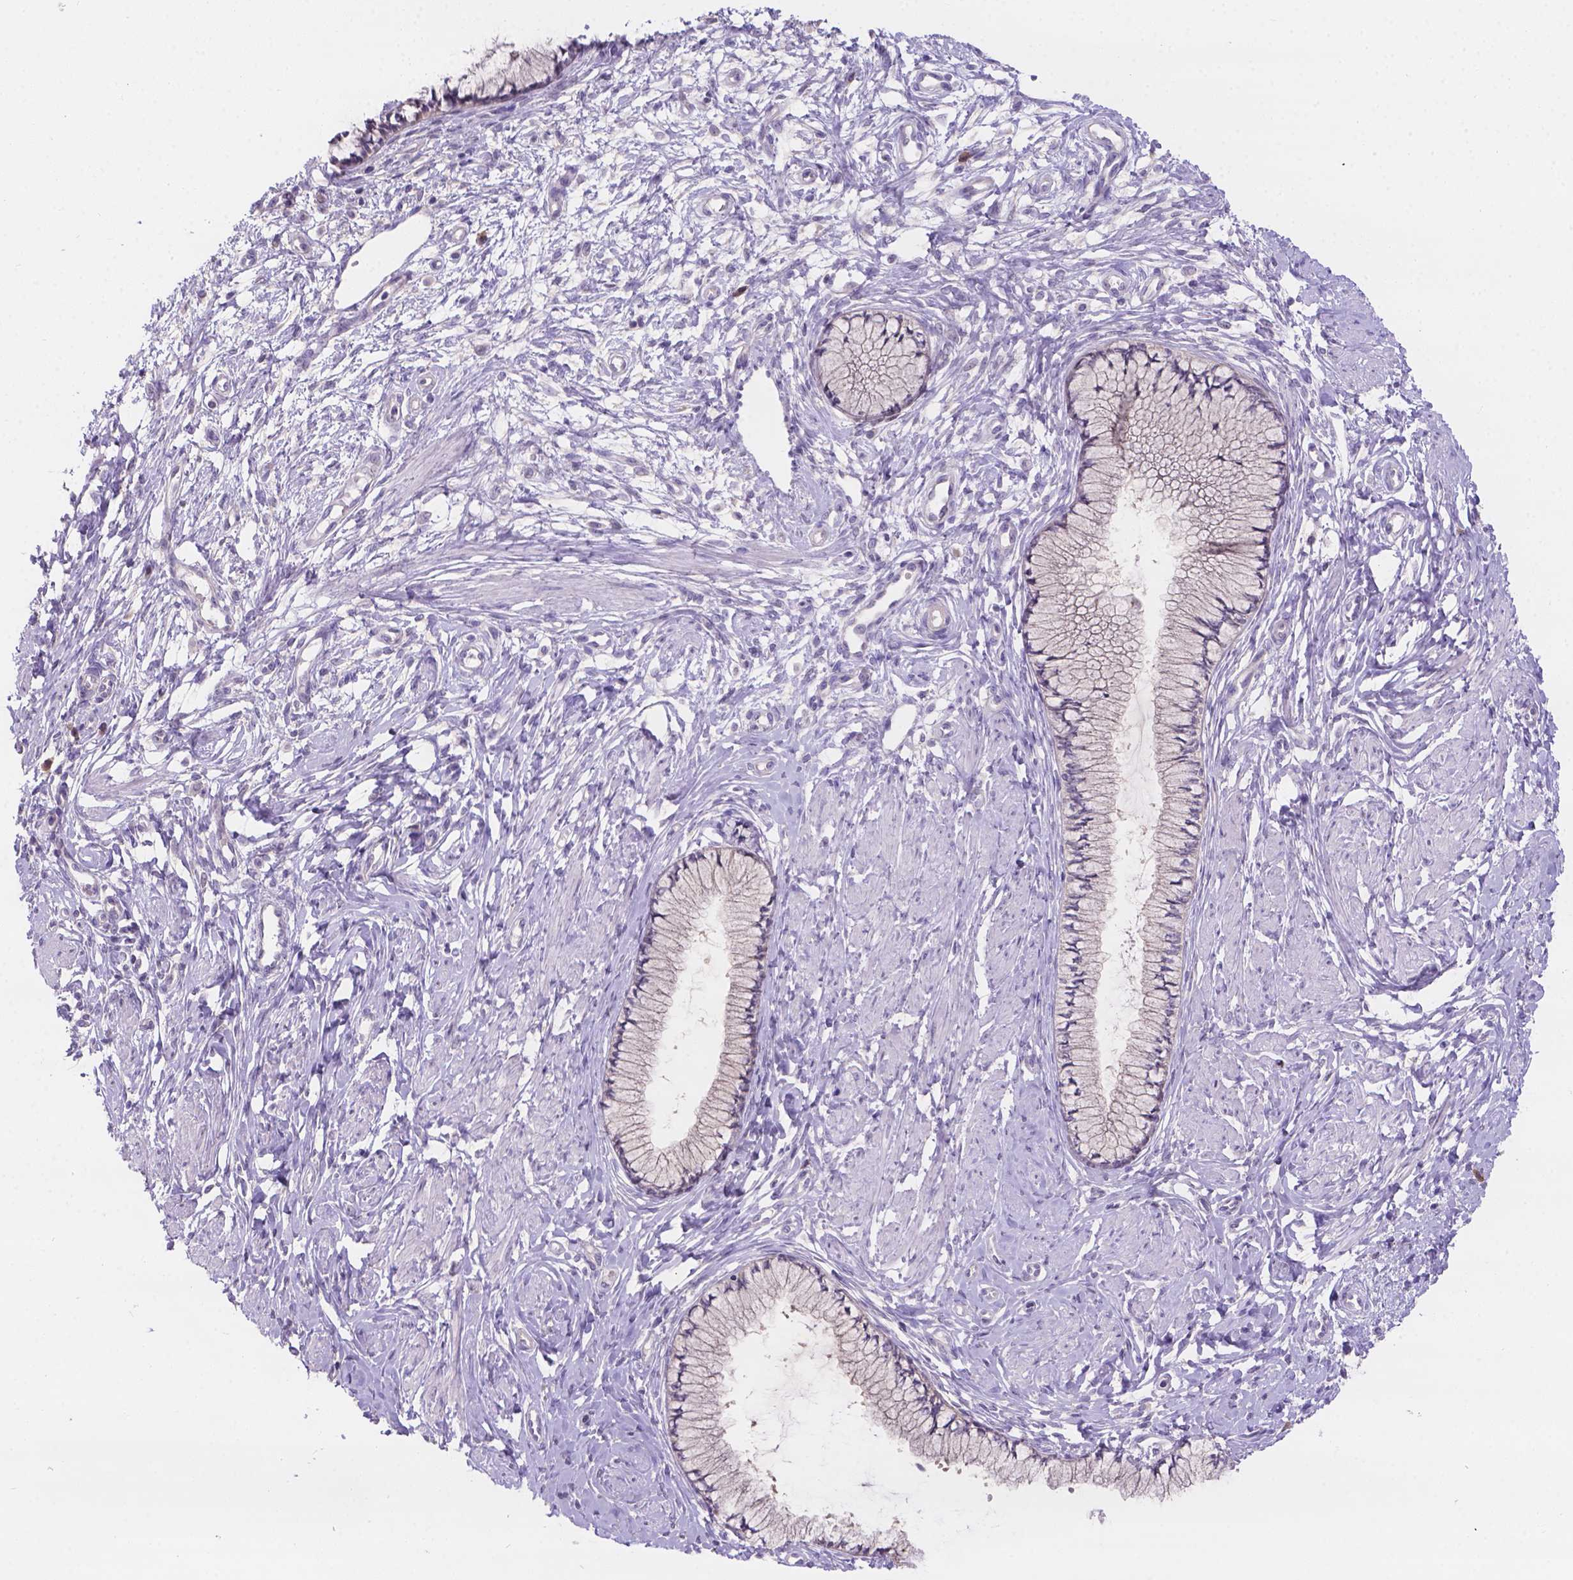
{"staining": {"intensity": "negative", "quantity": "none", "location": "none"}, "tissue": "cervix", "cell_type": "Glandular cells", "image_type": "normal", "snomed": [{"axis": "morphology", "description": "Normal tissue, NOS"}, {"axis": "topography", "description": "Cervix"}], "caption": "The photomicrograph demonstrates no significant staining in glandular cells of cervix. The staining is performed using DAB (3,3'-diaminobenzidine) brown chromogen with nuclei counter-stained in using hematoxylin.", "gene": "CD96", "patient": {"sex": "female", "age": 37}}